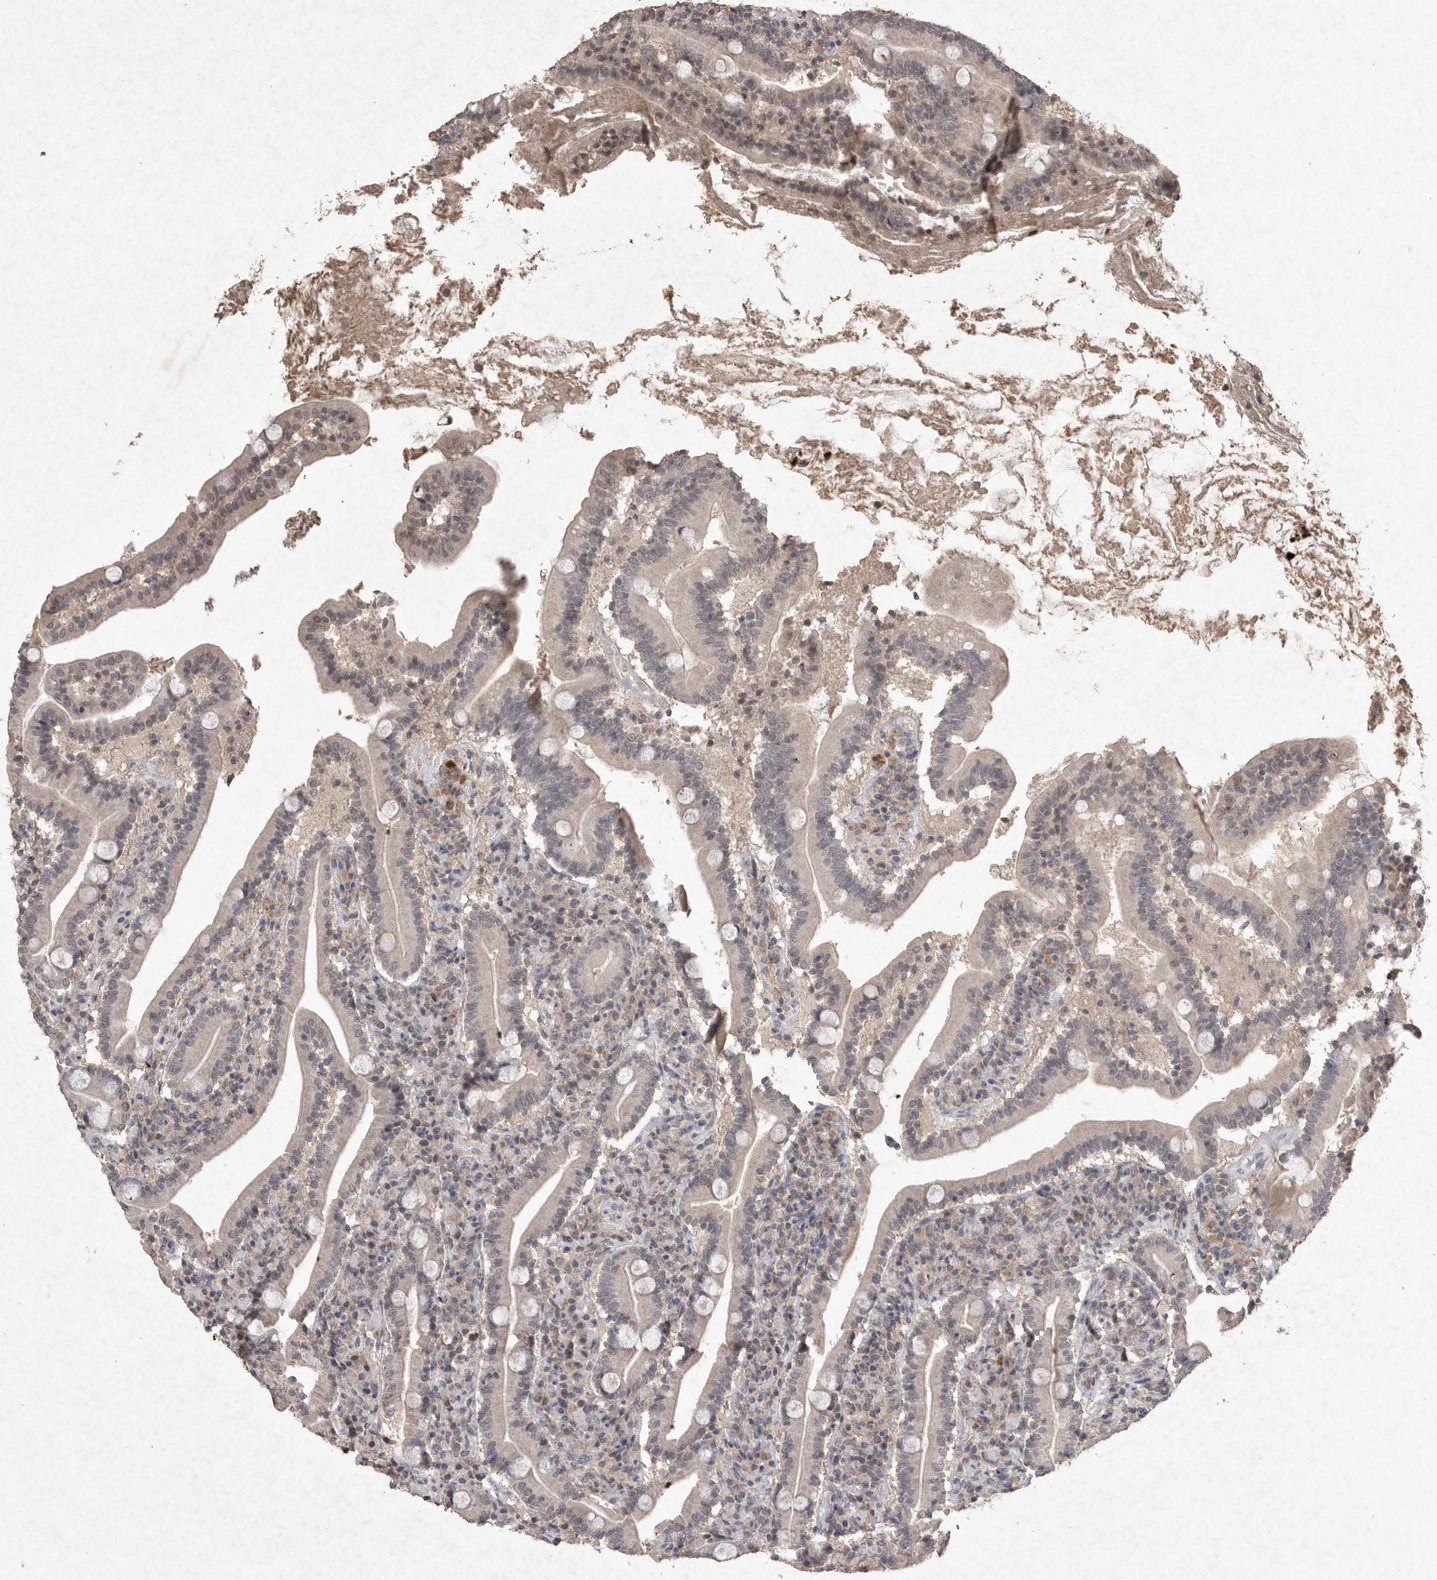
{"staining": {"intensity": "weak", "quantity": ">75%", "location": "cytoplasmic/membranous"}, "tissue": "duodenum", "cell_type": "Glandular cells", "image_type": "normal", "snomed": [{"axis": "morphology", "description": "Normal tissue, NOS"}, {"axis": "topography", "description": "Duodenum"}], "caption": "Unremarkable duodenum reveals weak cytoplasmic/membranous positivity in about >75% of glandular cells, visualized by immunohistochemistry.", "gene": "APLNR", "patient": {"sex": "male", "age": 35}}